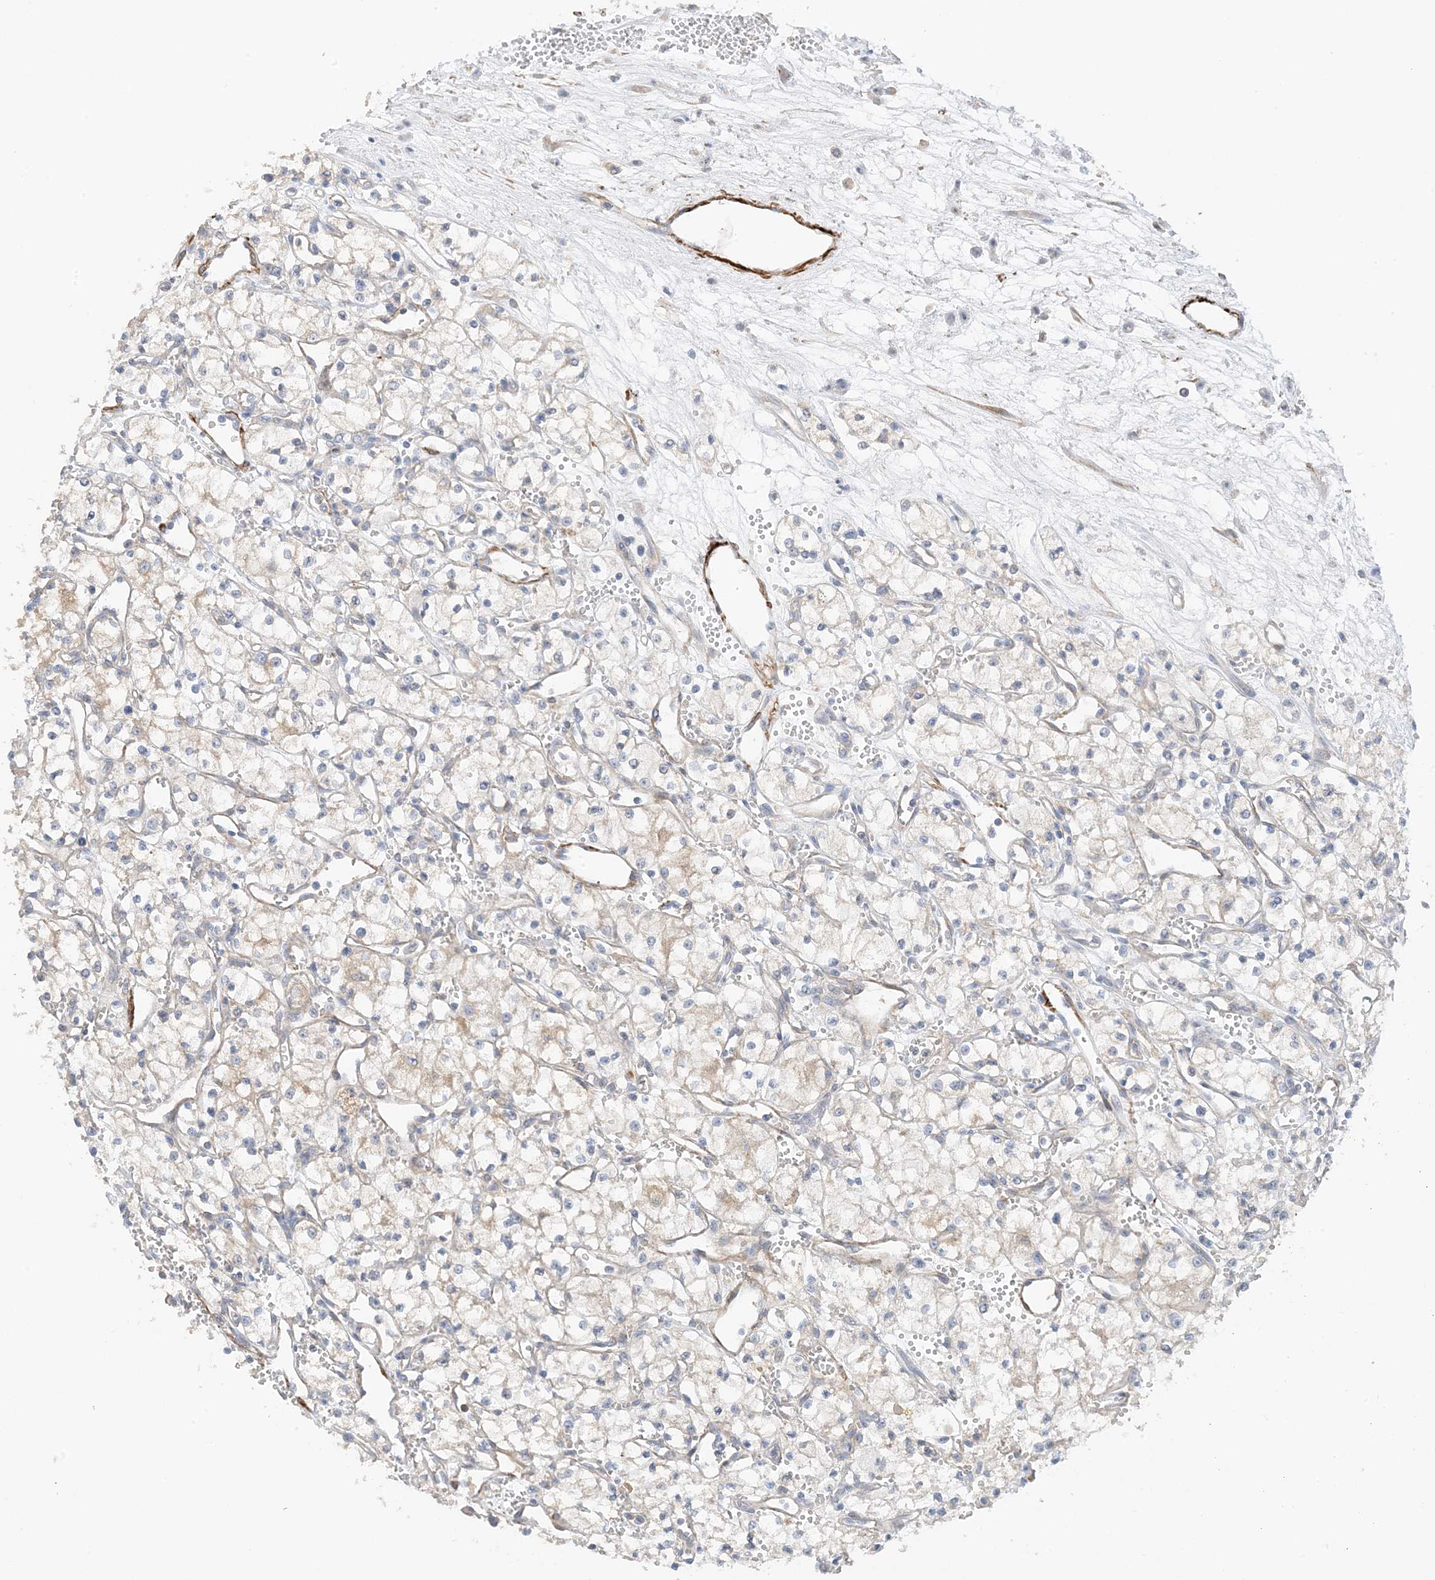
{"staining": {"intensity": "negative", "quantity": "none", "location": "none"}, "tissue": "renal cancer", "cell_type": "Tumor cells", "image_type": "cancer", "snomed": [{"axis": "morphology", "description": "Adenocarcinoma, NOS"}, {"axis": "topography", "description": "Kidney"}], "caption": "Photomicrograph shows no protein staining in tumor cells of adenocarcinoma (renal) tissue.", "gene": "KIFBP", "patient": {"sex": "male", "age": 59}}